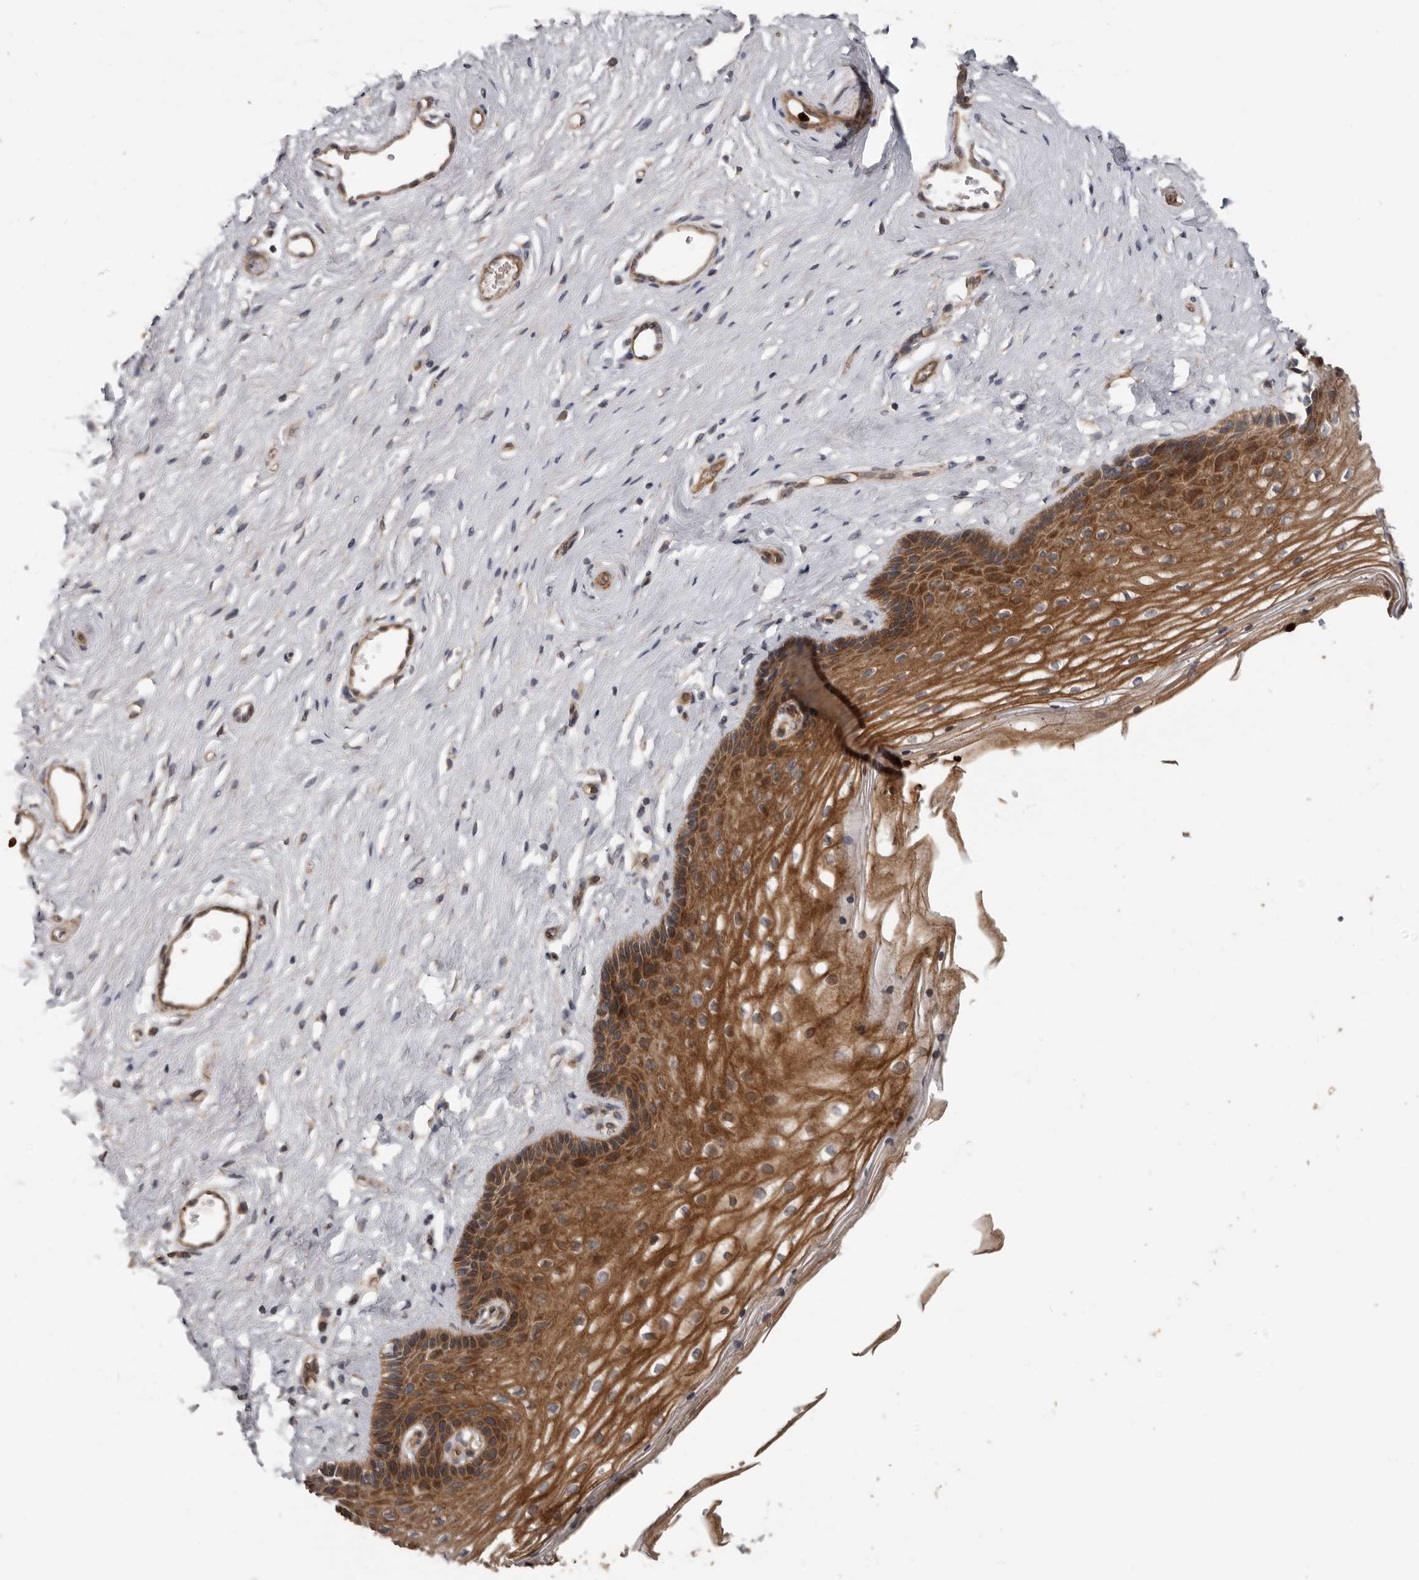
{"staining": {"intensity": "moderate", "quantity": ">75%", "location": "cytoplasmic/membranous"}, "tissue": "vagina", "cell_type": "Squamous epithelial cells", "image_type": "normal", "snomed": [{"axis": "morphology", "description": "Normal tissue, NOS"}, {"axis": "topography", "description": "Vagina"}], "caption": "Protein positivity by IHC demonstrates moderate cytoplasmic/membranous expression in approximately >75% of squamous epithelial cells in benign vagina.", "gene": "ARHGEF5", "patient": {"sex": "female", "age": 46}}